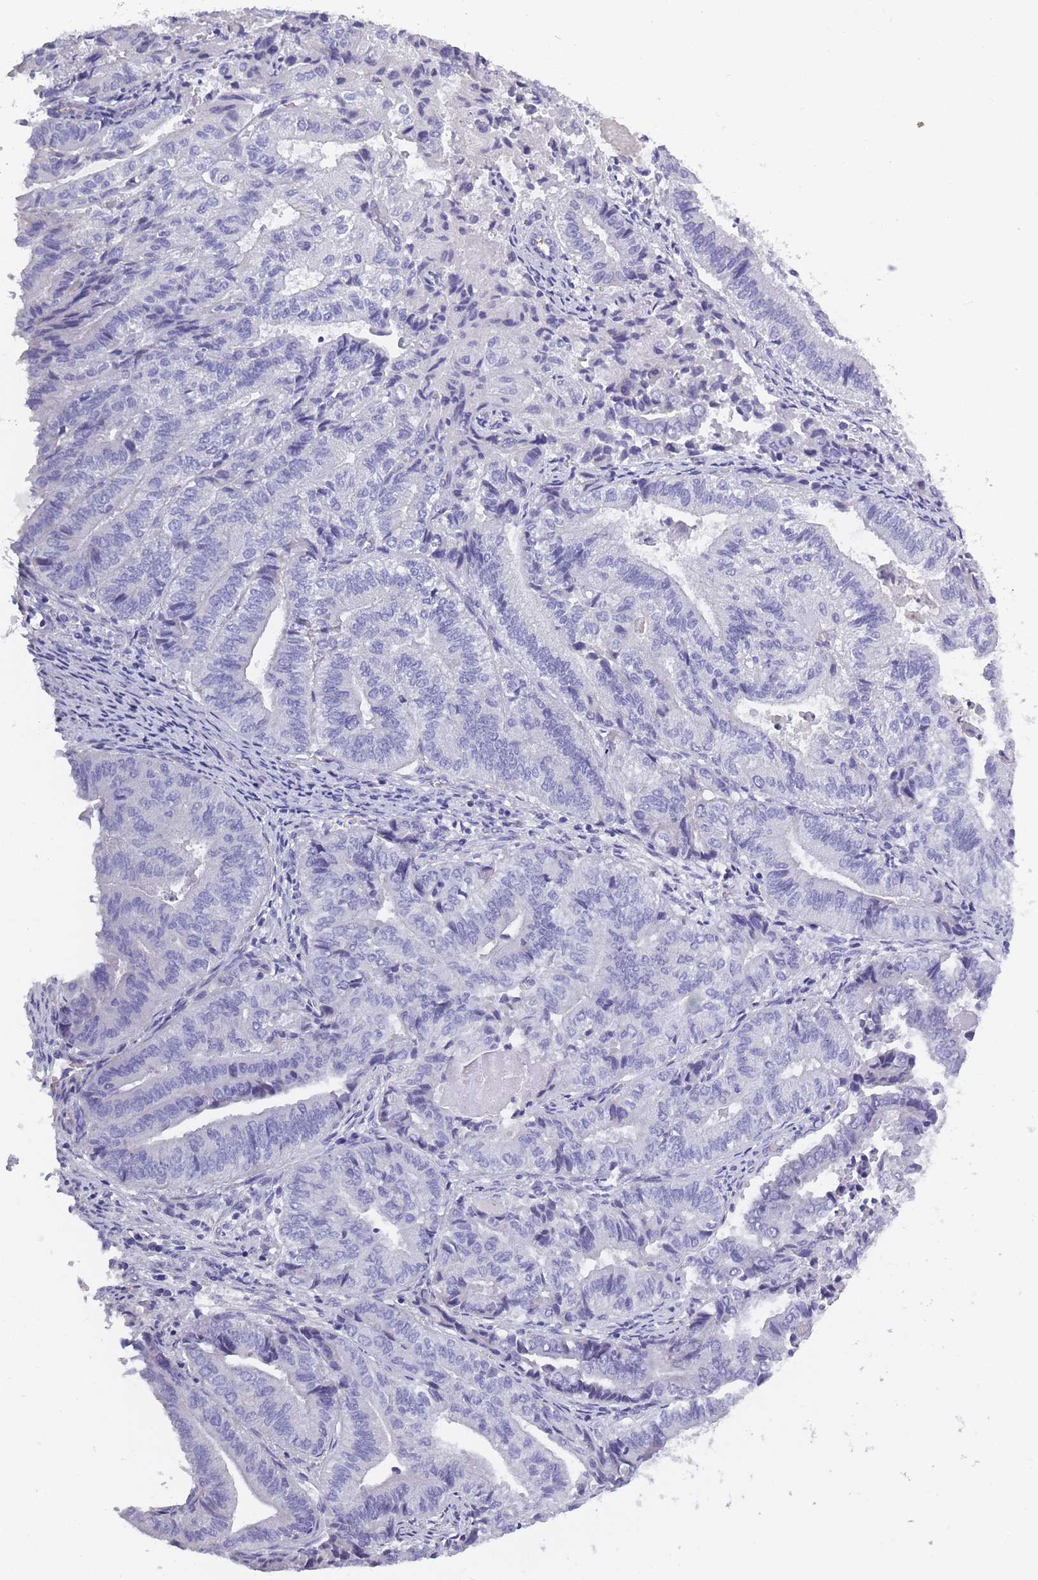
{"staining": {"intensity": "negative", "quantity": "none", "location": "none"}, "tissue": "endometrial cancer", "cell_type": "Tumor cells", "image_type": "cancer", "snomed": [{"axis": "morphology", "description": "Adenocarcinoma, NOS"}, {"axis": "topography", "description": "Endometrium"}], "caption": "Immunohistochemistry (IHC) photomicrograph of neoplastic tissue: human endometrial cancer stained with DAB displays no significant protein staining in tumor cells. The staining was performed using DAB to visualize the protein expression in brown, while the nuclei were stained in blue with hematoxylin (Magnification: 20x).", "gene": "OR4C5", "patient": {"sex": "female", "age": 80}}